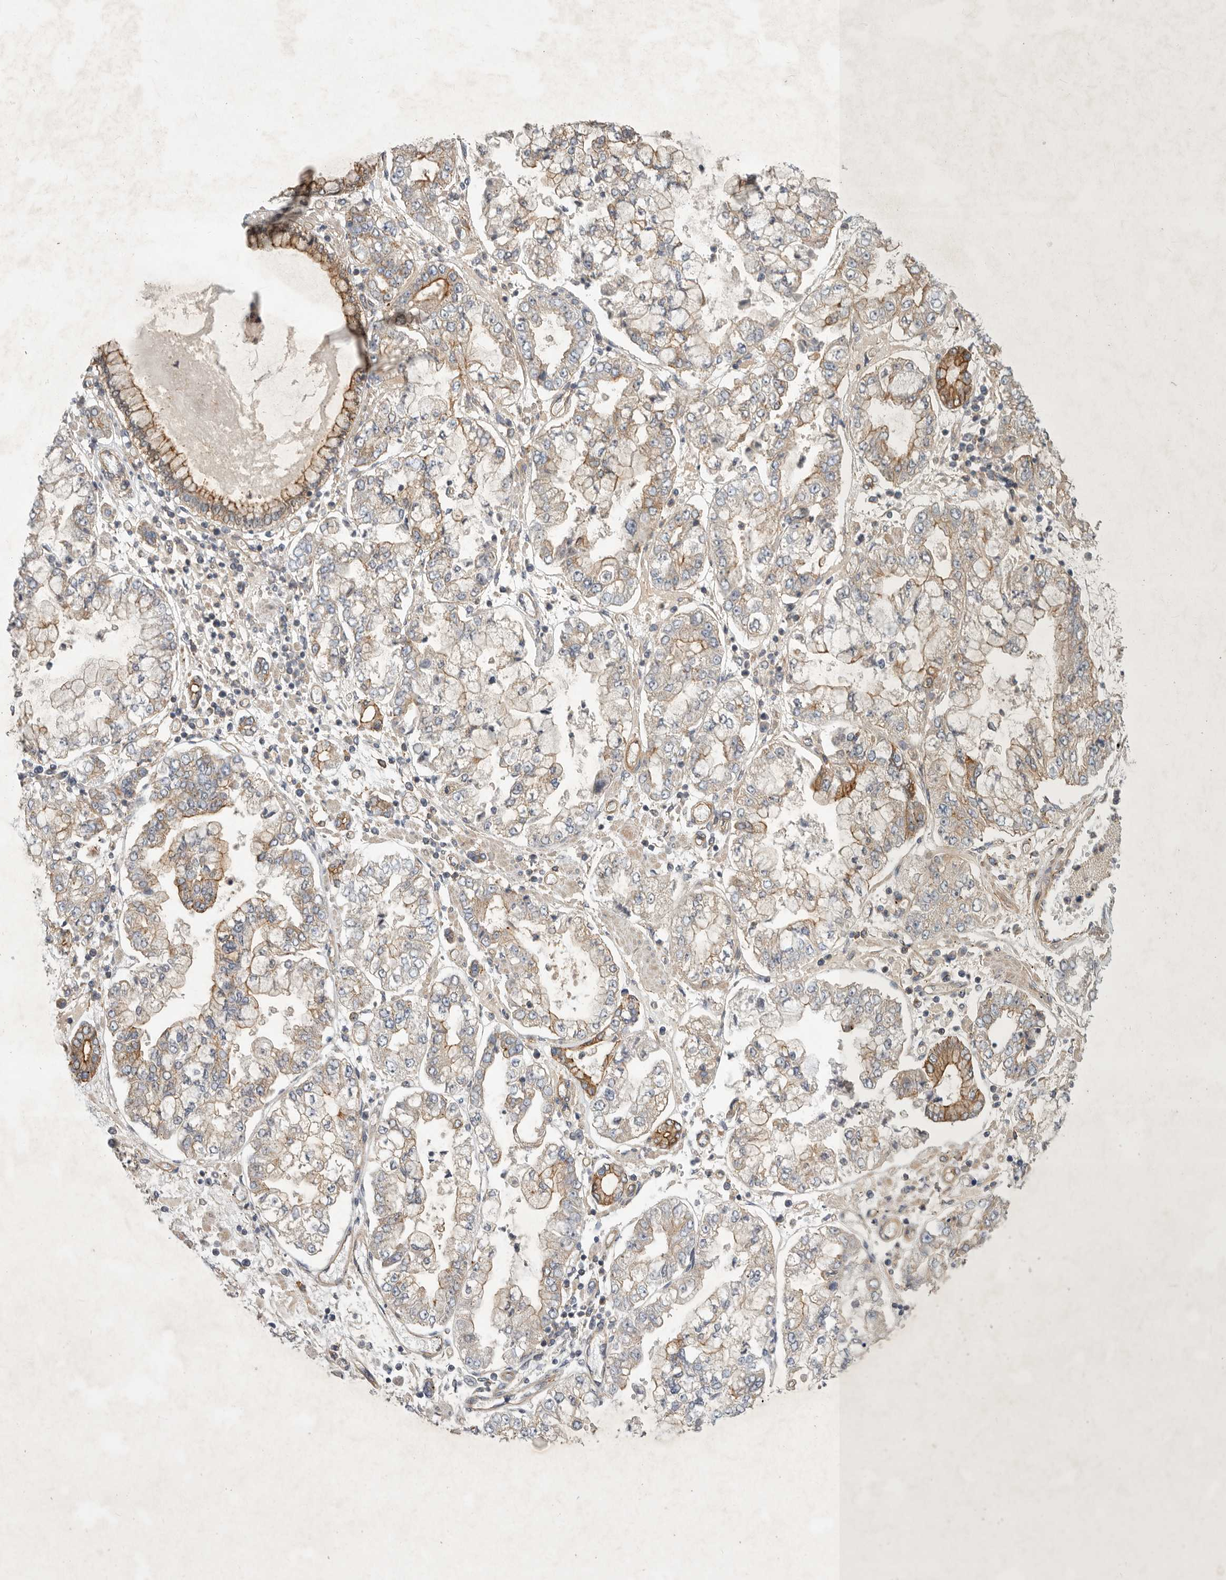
{"staining": {"intensity": "weak", "quantity": "25%-75%", "location": "cytoplasmic/membranous"}, "tissue": "stomach cancer", "cell_type": "Tumor cells", "image_type": "cancer", "snomed": [{"axis": "morphology", "description": "Adenocarcinoma, NOS"}, {"axis": "topography", "description": "Stomach"}], "caption": "Stomach cancer tissue demonstrates weak cytoplasmic/membranous staining in about 25%-75% of tumor cells", "gene": "MLPH", "patient": {"sex": "male", "age": 76}}